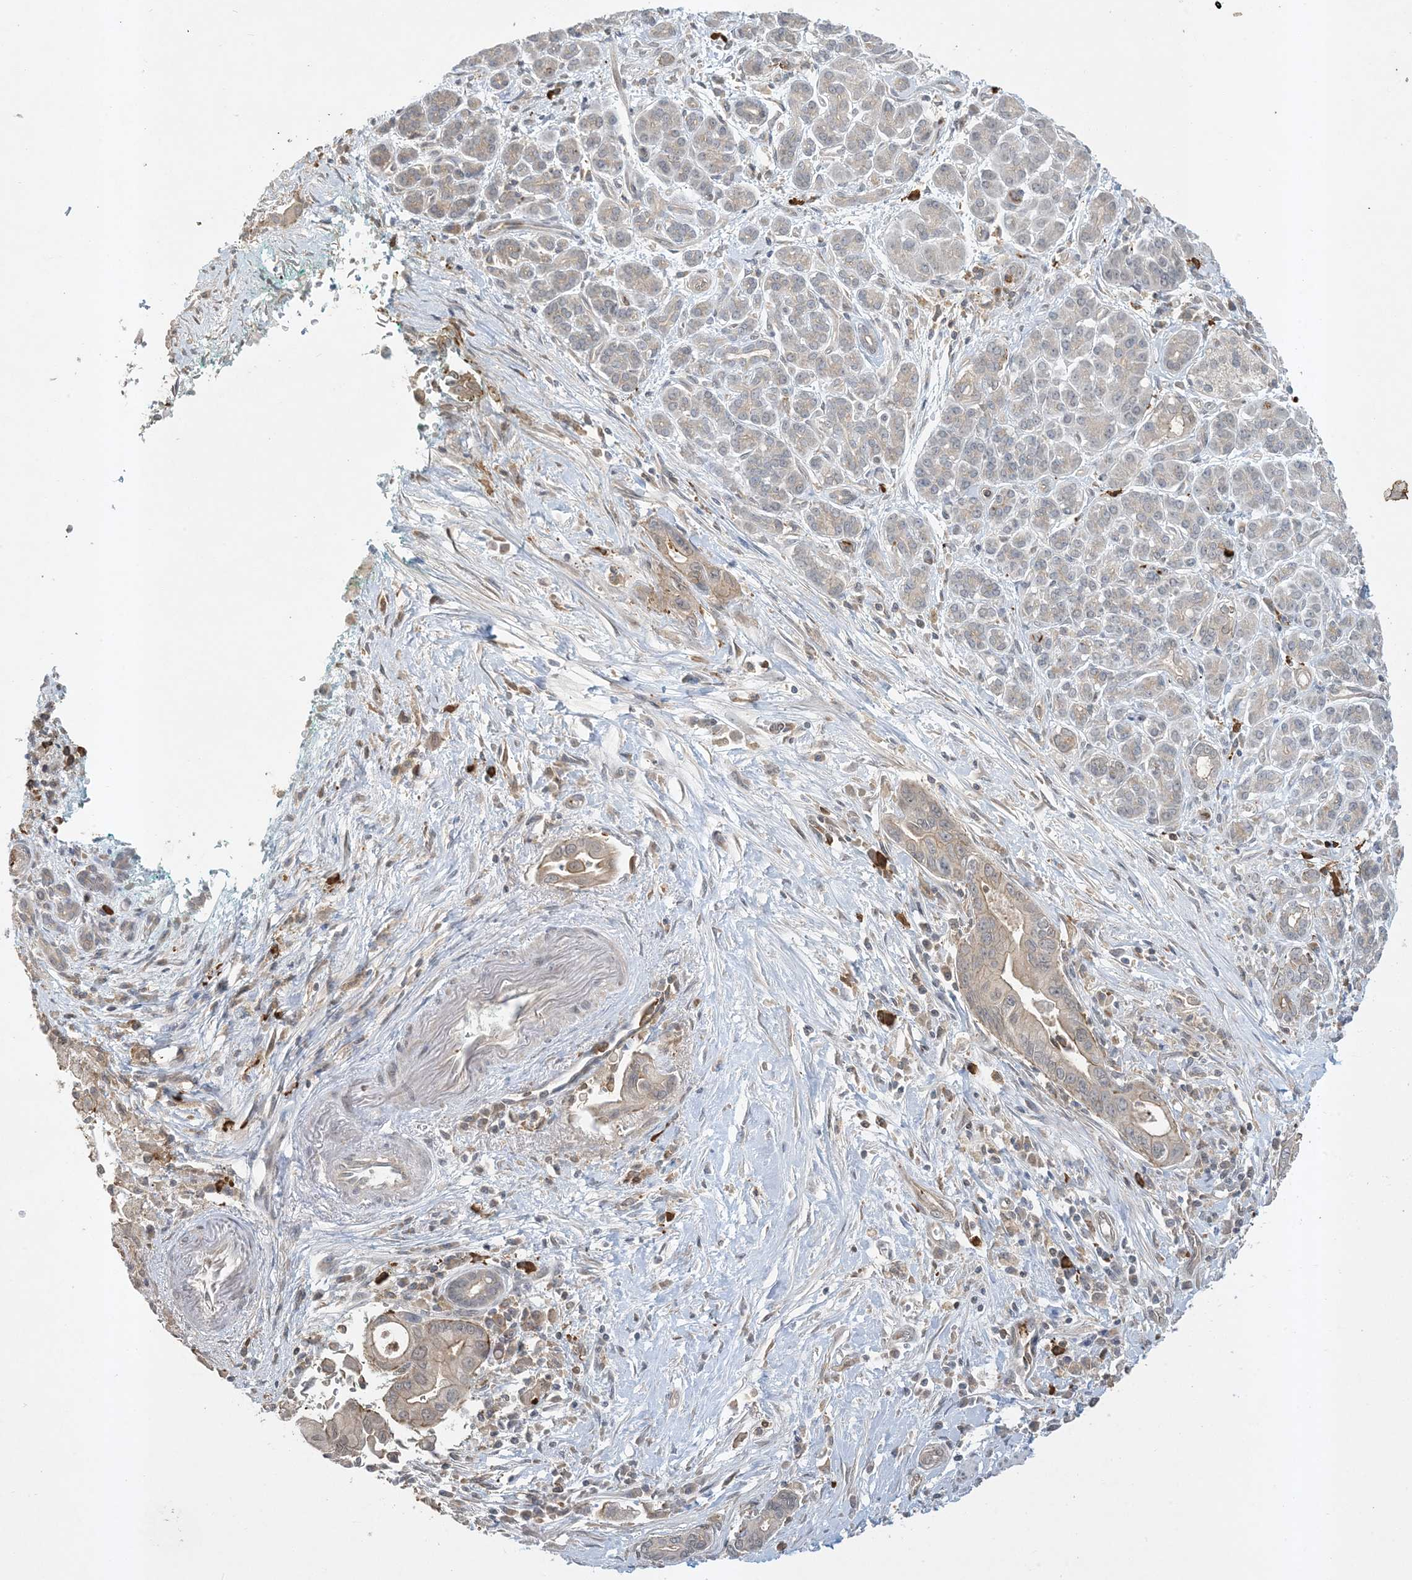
{"staining": {"intensity": "weak", "quantity": "25%-75%", "location": "cytoplasmic/membranous"}, "tissue": "pancreatic cancer", "cell_type": "Tumor cells", "image_type": "cancer", "snomed": [{"axis": "morphology", "description": "Adenocarcinoma, NOS"}, {"axis": "topography", "description": "Pancreas"}], "caption": "Immunohistochemical staining of human adenocarcinoma (pancreatic) shows low levels of weak cytoplasmic/membranous expression in approximately 25%-75% of tumor cells.", "gene": "TMSB4X", "patient": {"sex": "male", "age": 78}}